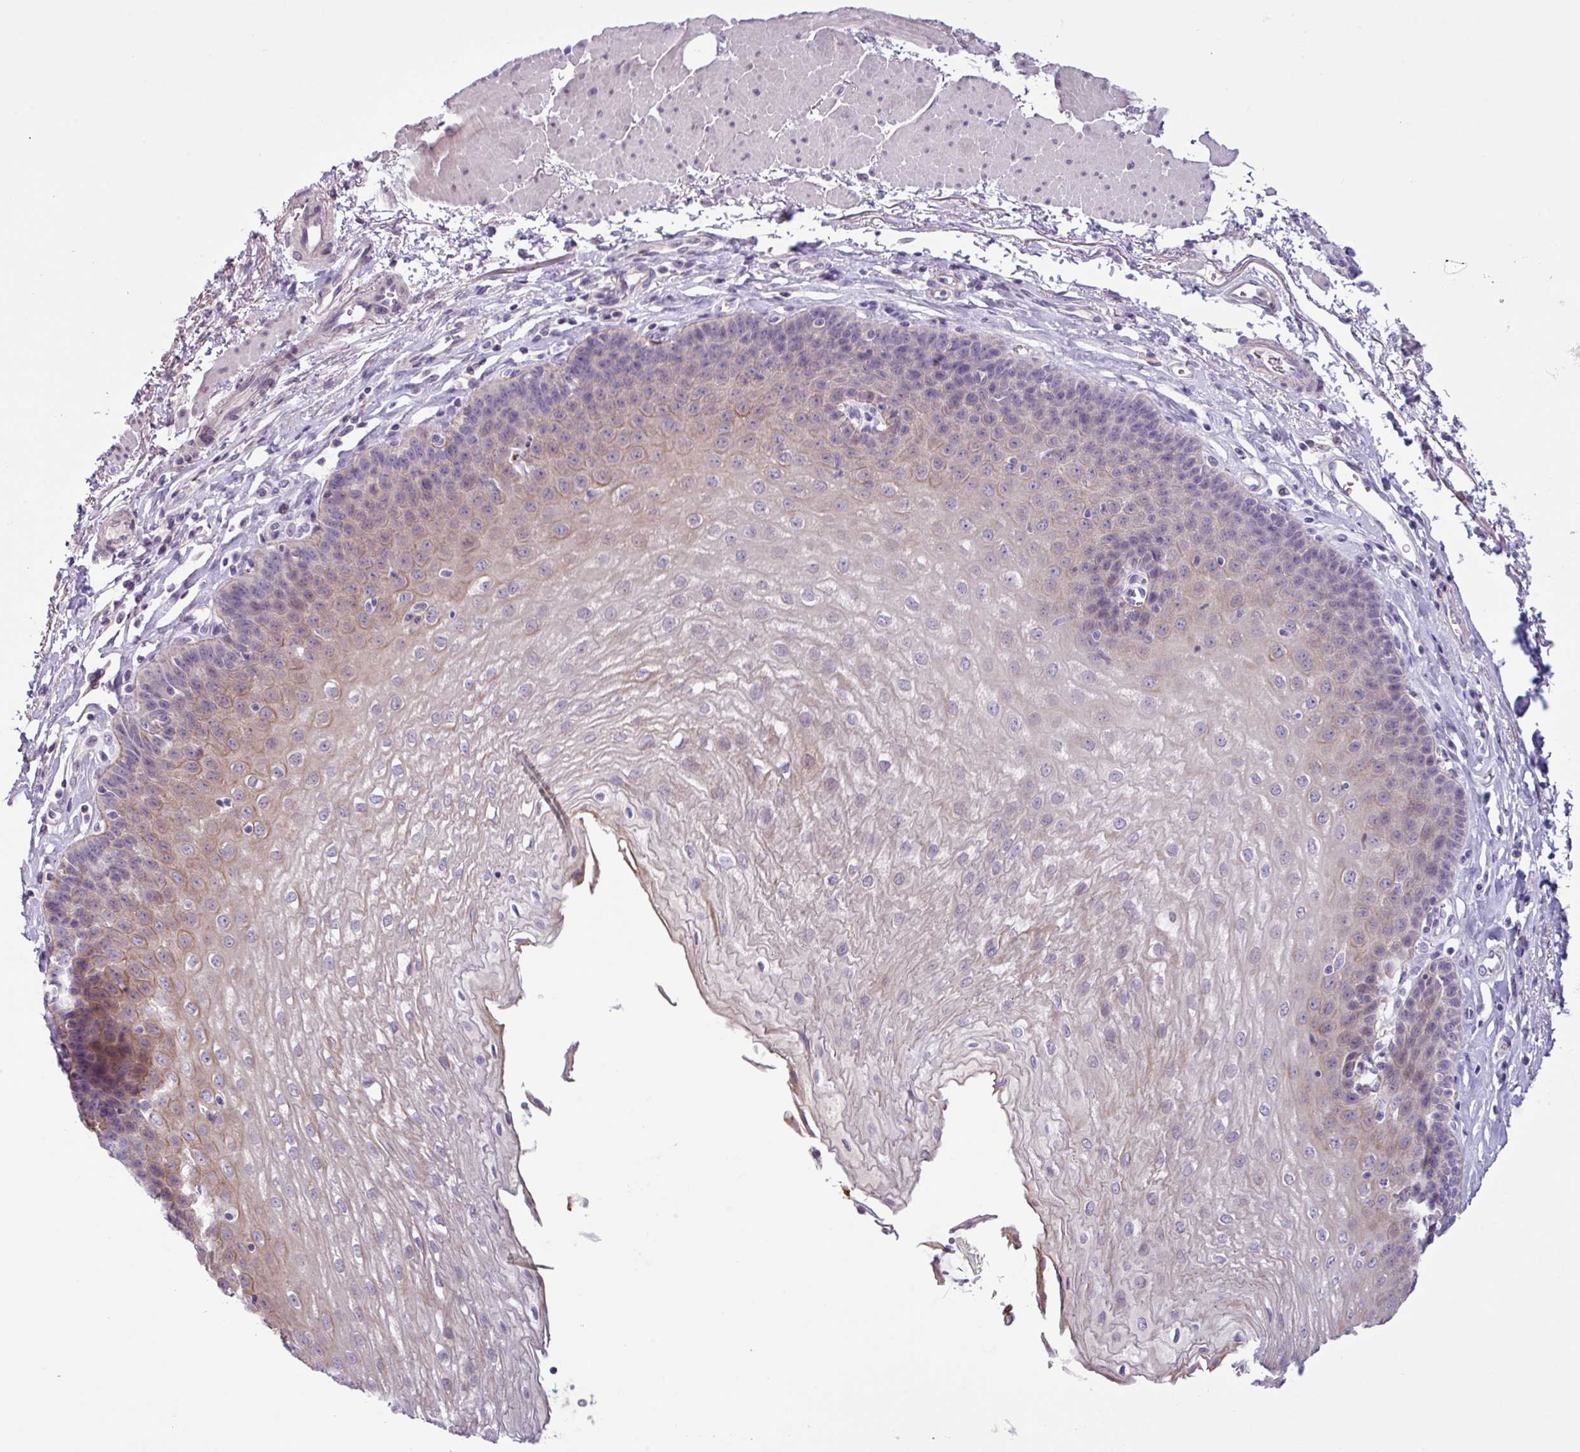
{"staining": {"intensity": "weak", "quantity": "25%-75%", "location": "cytoplasmic/membranous"}, "tissue": "esophagus", "cell_type": "Squamous epithelial cells", "image_type": "normal", "snomed": [{"axis": "morphology", "description": "Normal tissue, NOS"}, {"axis": "topography", "description": "Esophagus"}], "caption": "The photomicrograph displays immunohistochemical staining of unremarkable esophagus. There is weak cytoplasmic/membranous expression is identified in approximately 25%-75% of squamous epithelial cells. (brown staining indicates protein expression, while blue staining denotes nuclei).", "gene": "PNLDC1", "patient": {"sex": "female", "age": 81}}